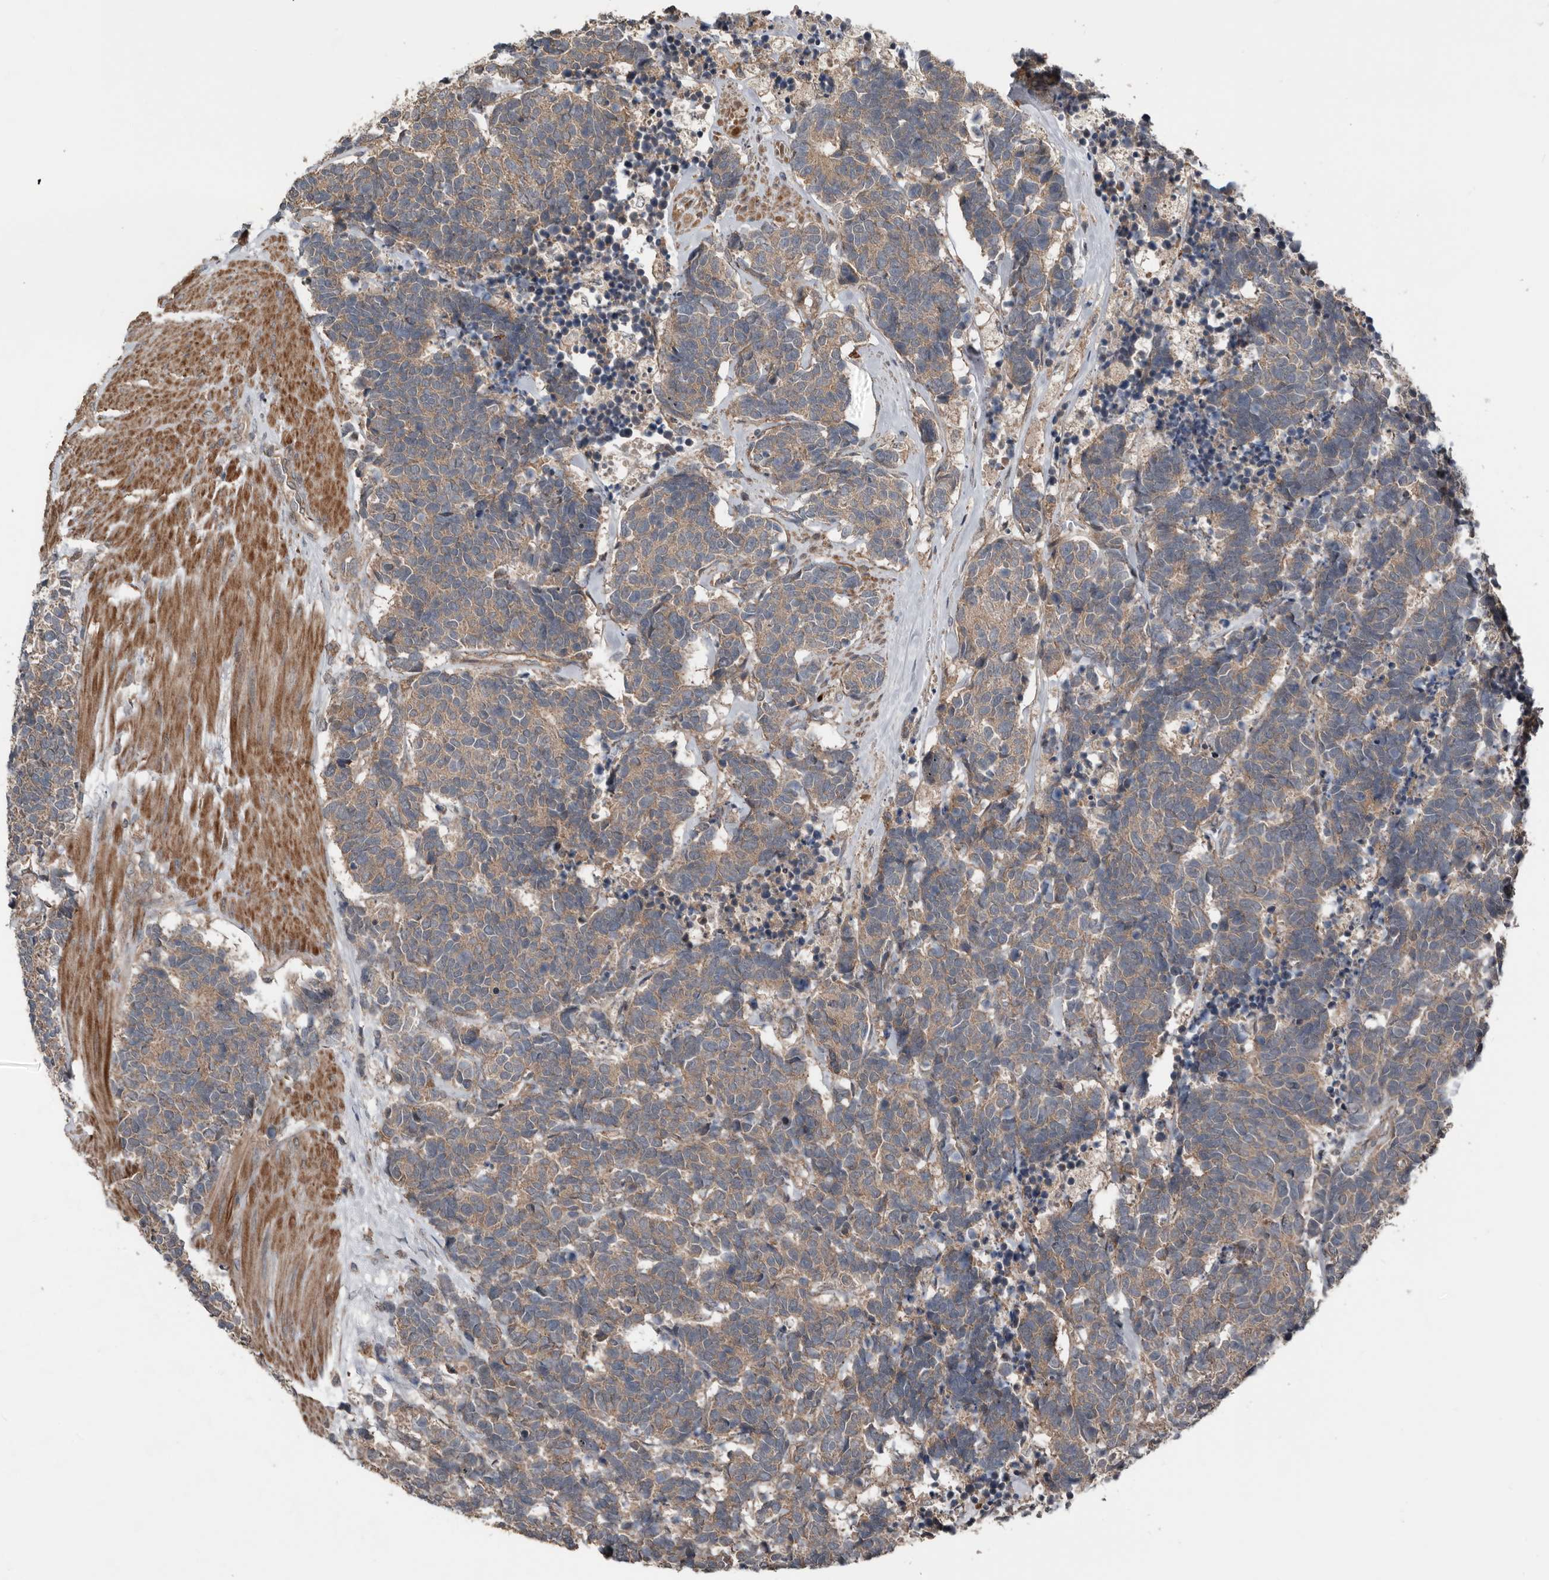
{"staining": {"intensity": "weak", "quantity": ">75%", "location": "cytoplasmic/membranous"}, "tissue": "carcinoid", "cell_type": "Tumor cells", "image_type": "cancer", "snomed": [{"axis": "morphology", "description": "Carcinoma, NOS"}, {"axis": "morphology", "description": "Carcinoid, malignant, NOS"}, {"axis": "topography", "description": "Urinary bladder"}], "caption": "A brown stain highlights weak cytoplasmic/membranous staining of a protein in human carcinoid tumor cells. The staining was performed using DAB, with brown indicating positive protein expression. Nuclei are stained blue with hematoxylin.", "gene": "DNAJB4", "patient": {"sex": "male", "age": 57}}